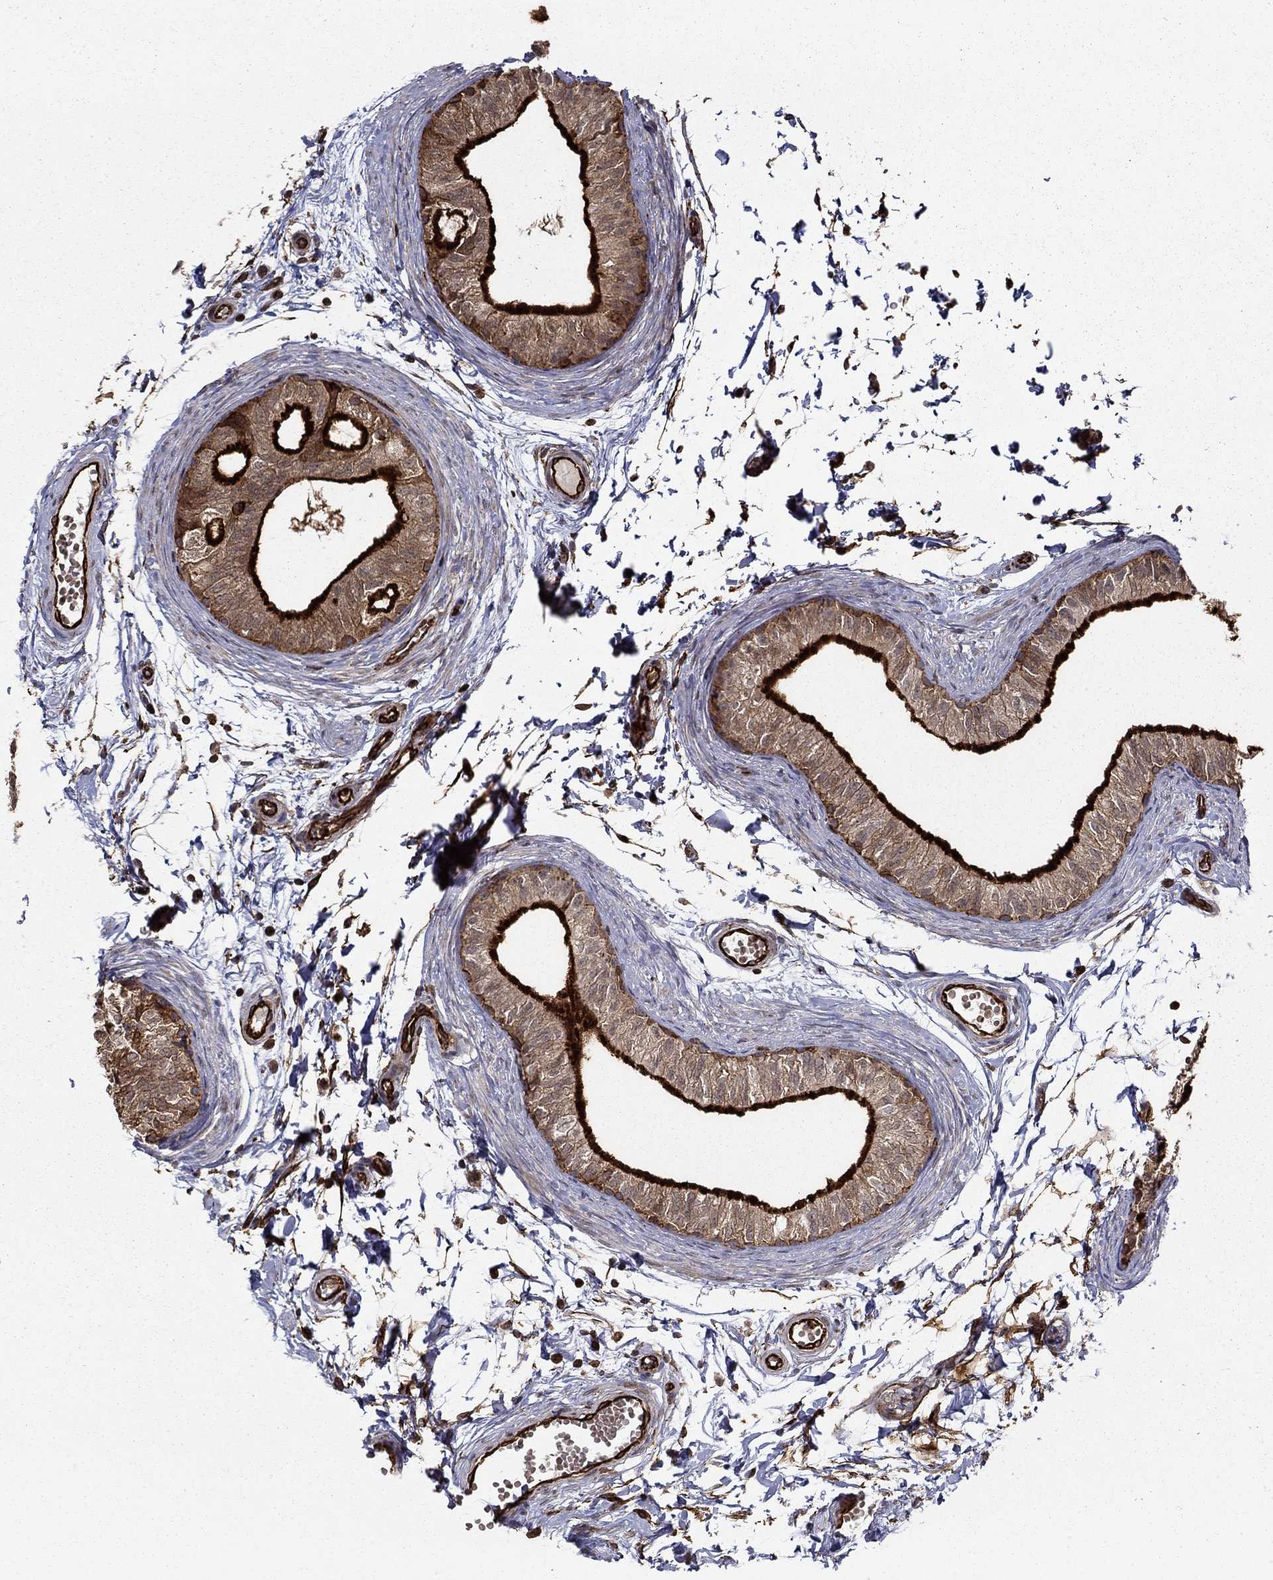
{"staining": {"intensity": "strong", "quantity": ">75%", "location": "cytoplasmic/membranous"}, "tissue": "epididymis", "cell_type": "Glandular cells", "image_type": "normal", "snomed": [{"axis": "morphology", "description": "Normal tissue, NOS"}, {"axis": "topography", "description": "Epididymis"}], "caption": "A brown stain labels strong cytoplasmic/membranous staining of a protein in glandular cells of normal human epididymis. Immunohistochemistry (ihc) stains the protein in brown and the nuclei are stained blue.", "gene": "ADM", "patient": {"sex": "male", "age": 22}}